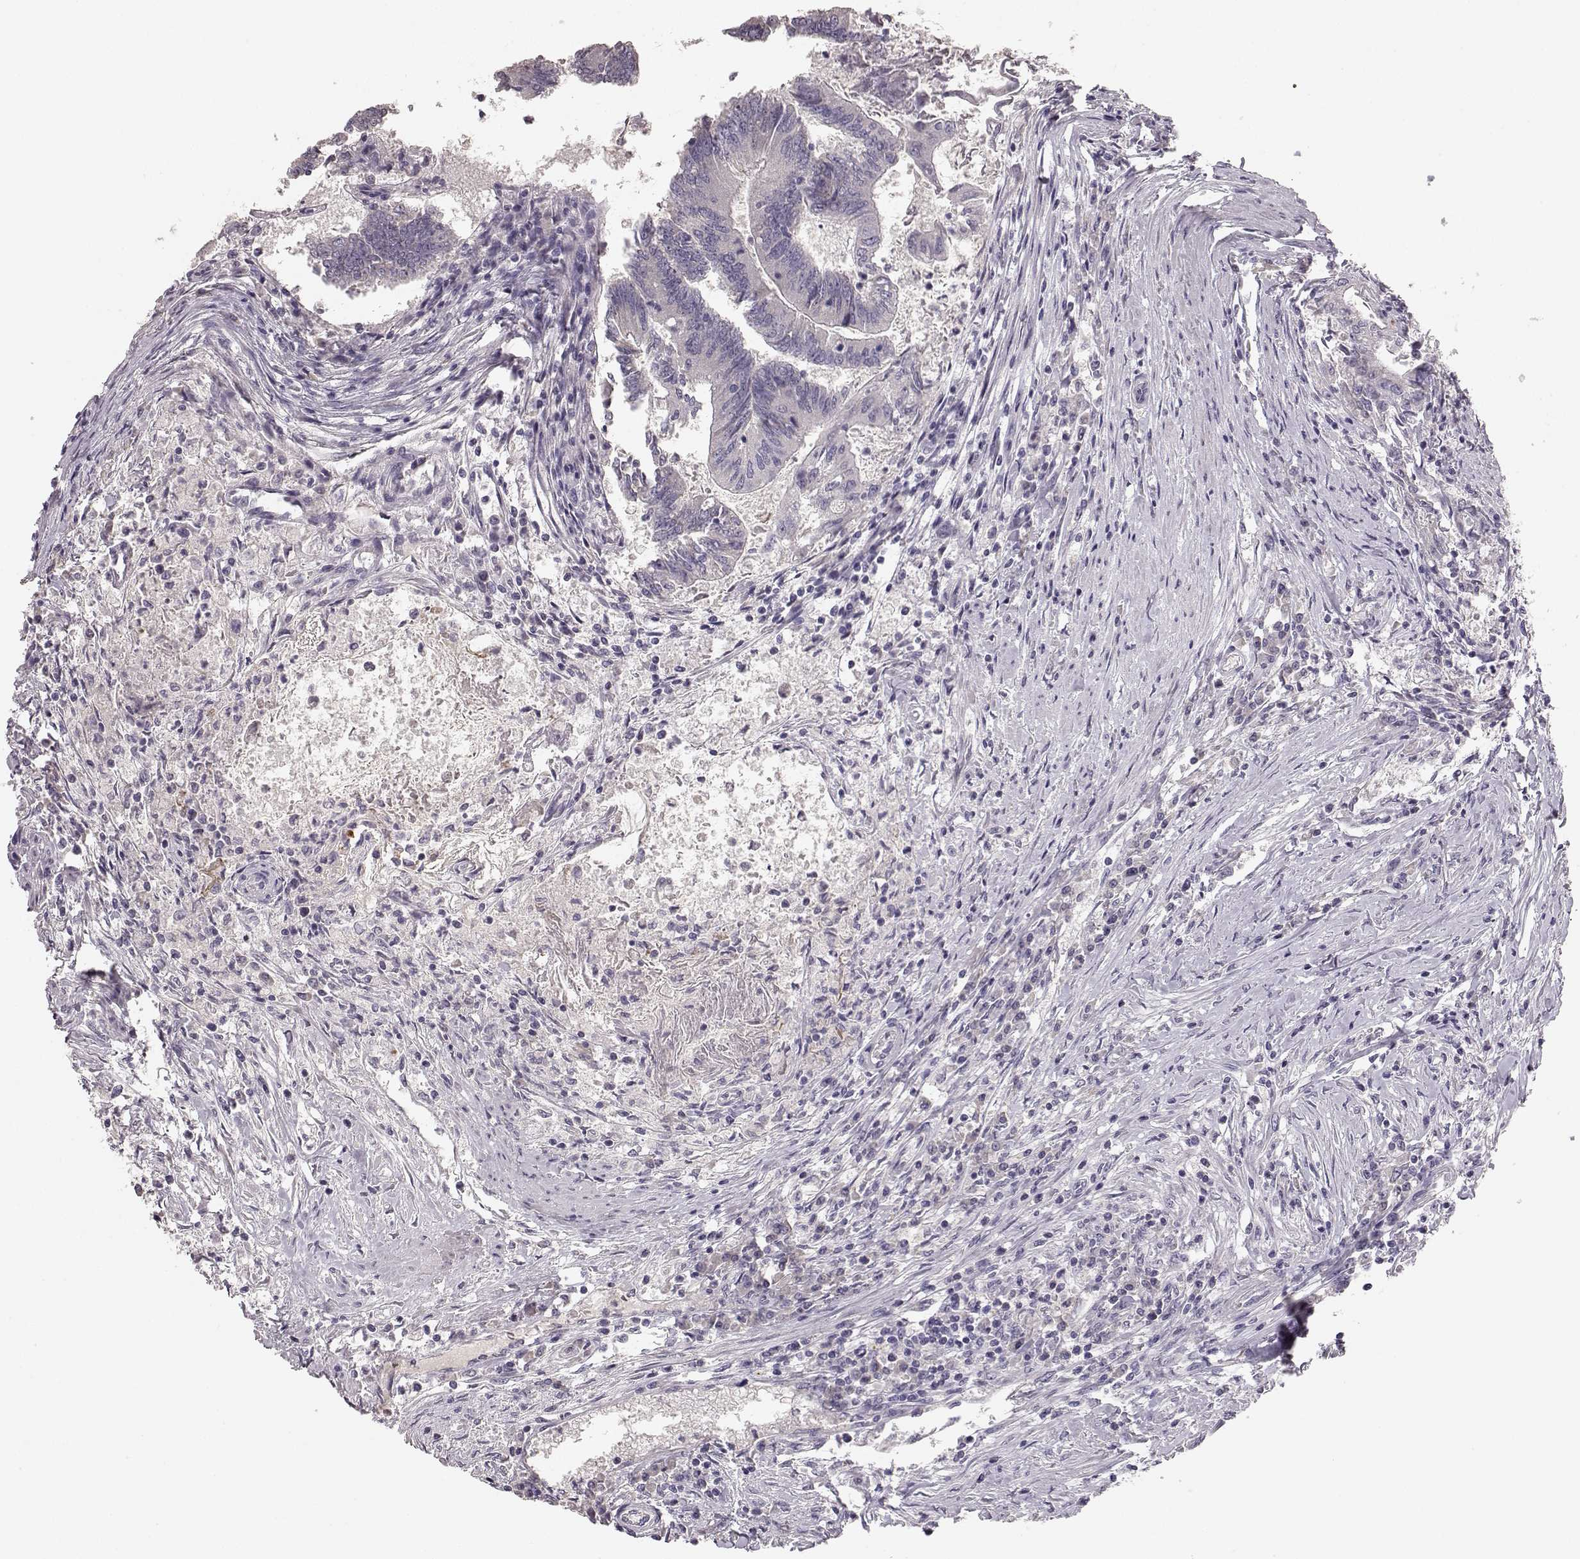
{"staining": {"intensity": "negative", "quantity": "none", "location": "none"}, "tissue": "colorectal cancer", "cell_type": "Tumor cells", "image_type": "cancer", "snomed": [{"axis": "morphology", "description": "Adenocarcinoma, NOS"}, {"axis": "topography", "description": "Colon"}], "caption": "Immunohistochemistry (IHC) image of colorectal adenocarcinoma stained for a protein (brown), which displays no expression in tumor cells.", "gene": "BFSP2", "patient": {"sex": "female", "age": 70}}